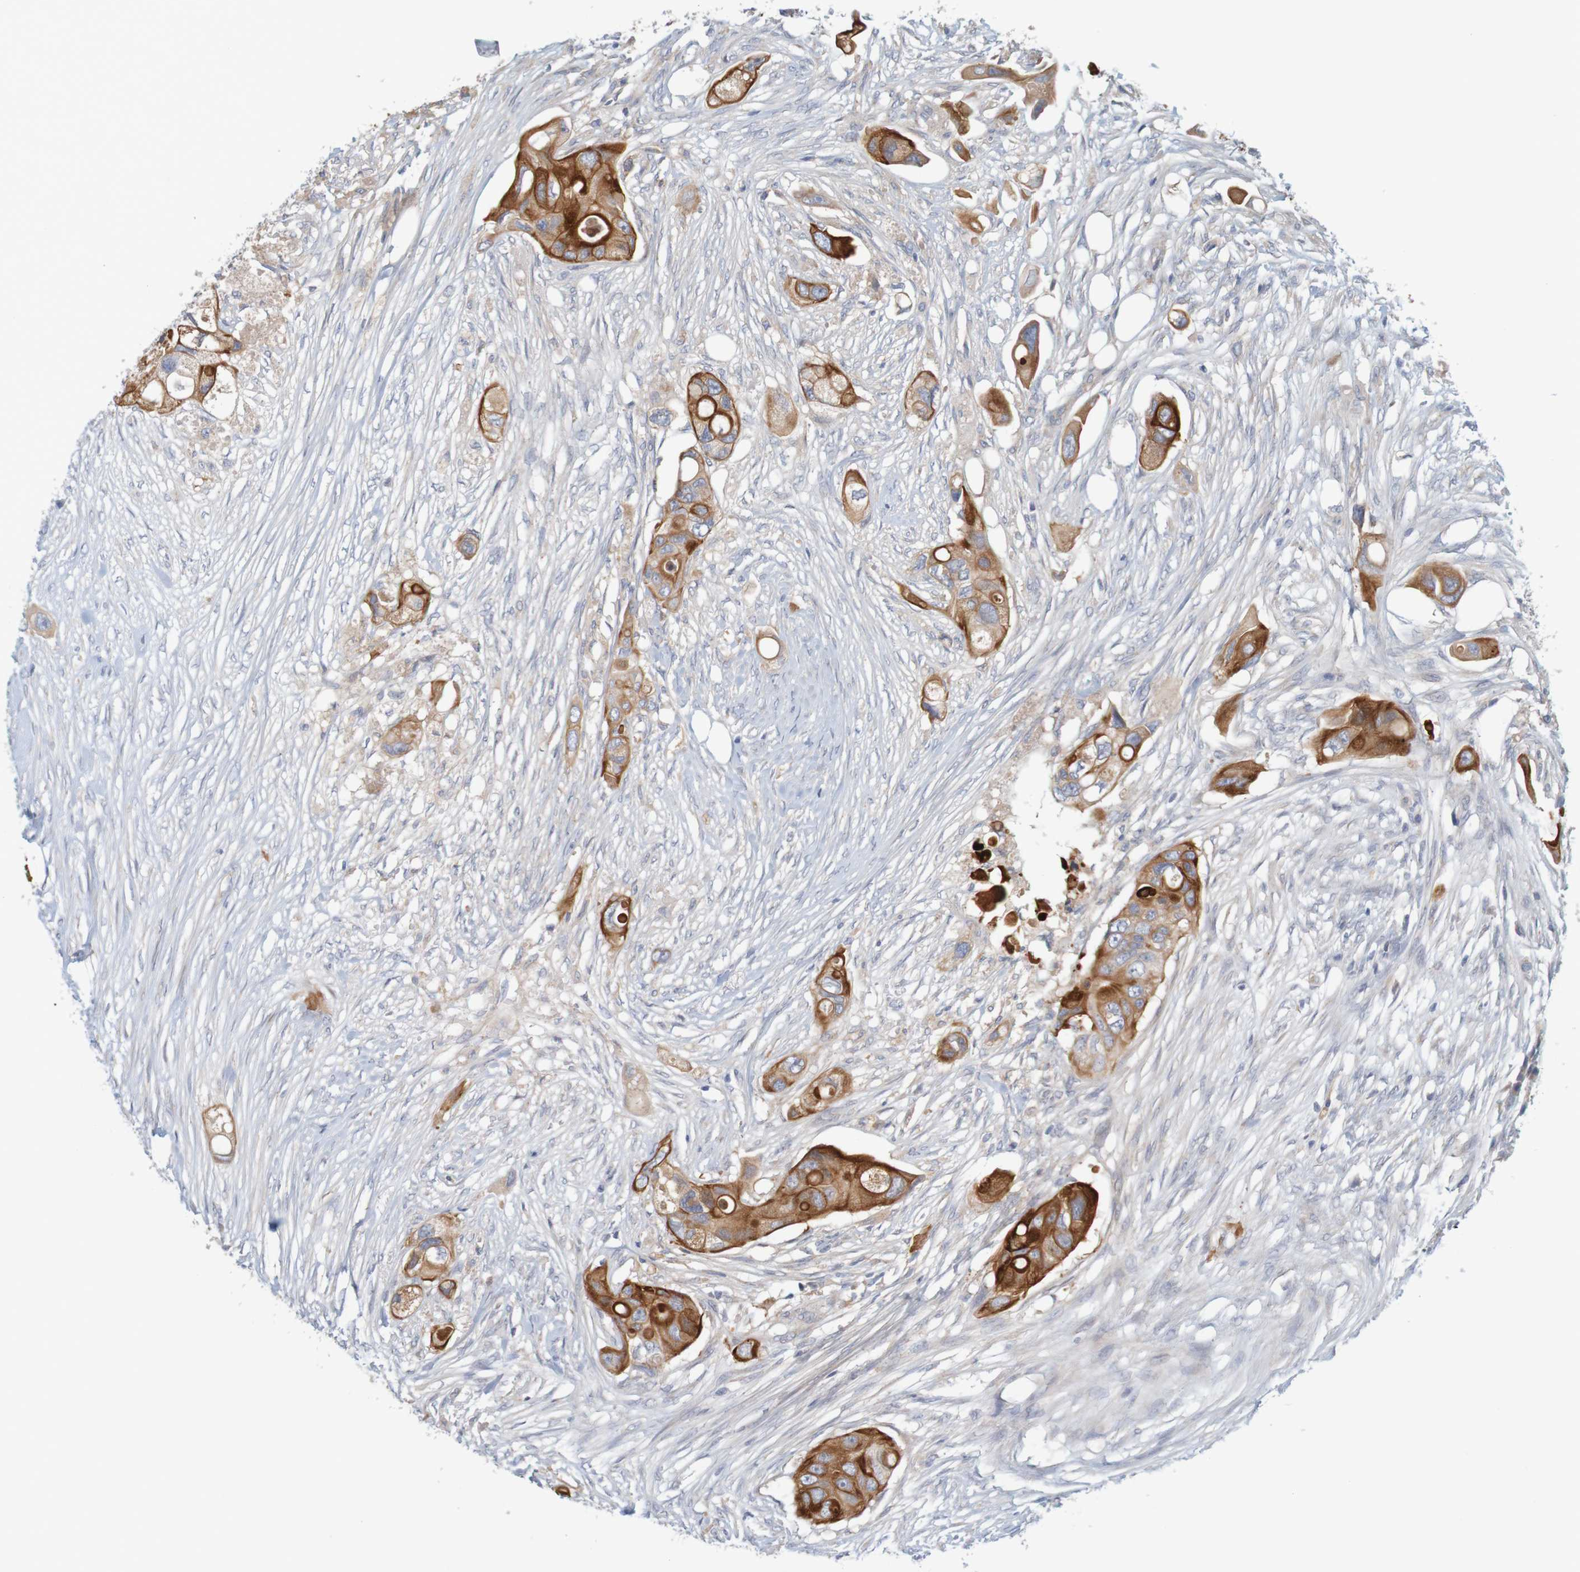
{"staining": {"intensity": "moderate", "quantity": ">75%", "location": "cytoplasmic/membranous"}, "tissue": "colorectal cancer", "cell_type": "Tumor cells", "image_type": "cancer", "snomed": [{"axis": "morphology", "description": "Adenocarcinoma, NOS"}, {"axis": "topography", "description": "Colon"}], "caption": "Immunohistochemistry image of human colorectal cancer stained for a protein (brown), which exhibits medium levels of moderate cytoplasmic/membranous positivity in about >75% of tumor cells.", "gene": "KRT23", "patient": {"sex": "female", "age": 57}}